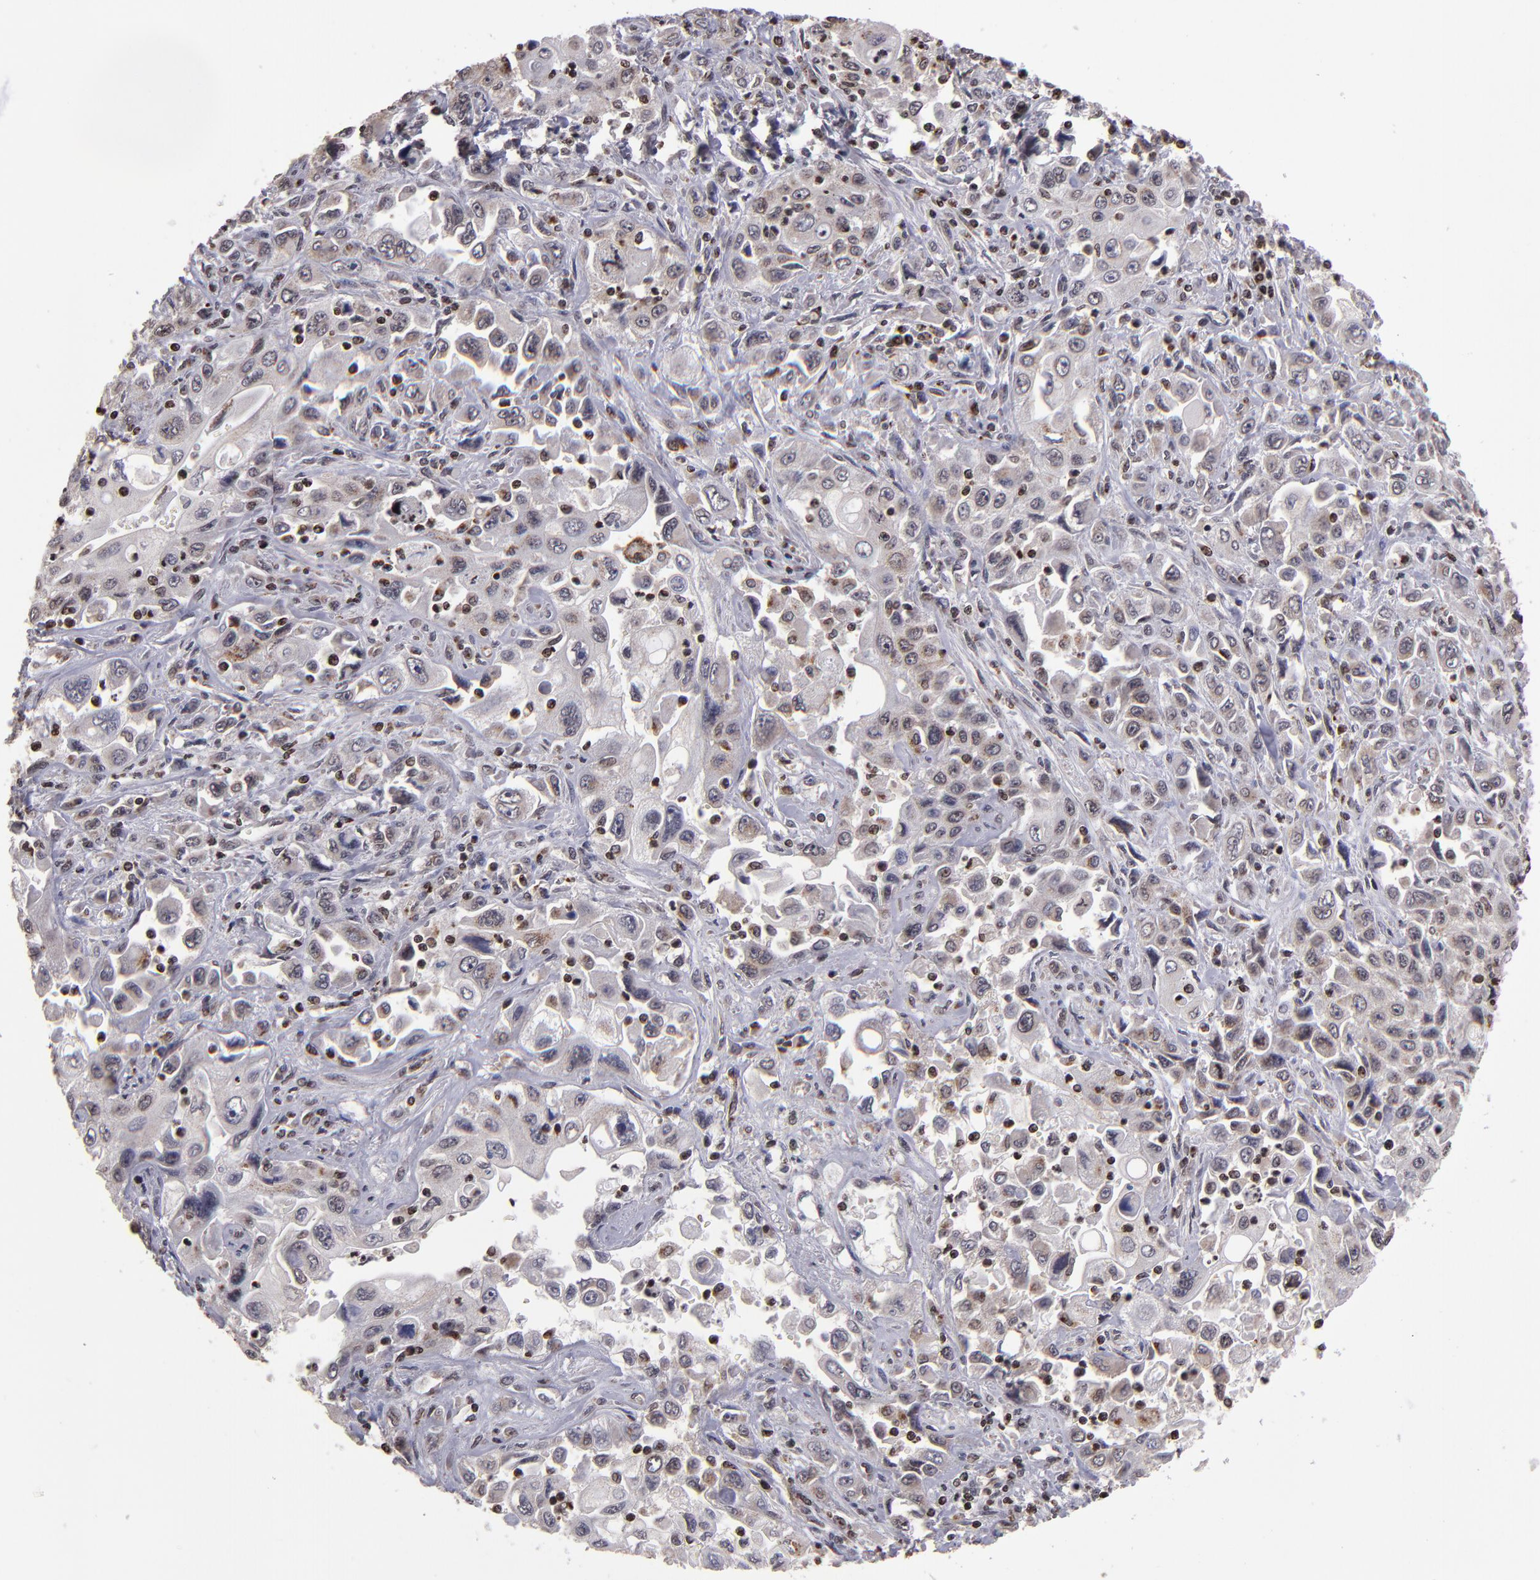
{"staining": {"intensity": "moderate", "quantity": ">75%", "location": "cytoplasmic/membranous,nuclear"}, "tissue": "pancreatic cancer", "cell_type": "Tumor cells", "image_type": "cancer", "snomed": [{"axis": "morphology", "description": "Adenocarcinoma, NOS"}, {"axis": "topography", "description": "Pancreas"}], "caption": "Protein staining demonstrates moderate cytoplasmic/membranous and nuclear staining in about >75% of tumor cells in pancreatic cancer.", "gene": "CSDC2", "patient": {"sex": "male", "age": 70}}